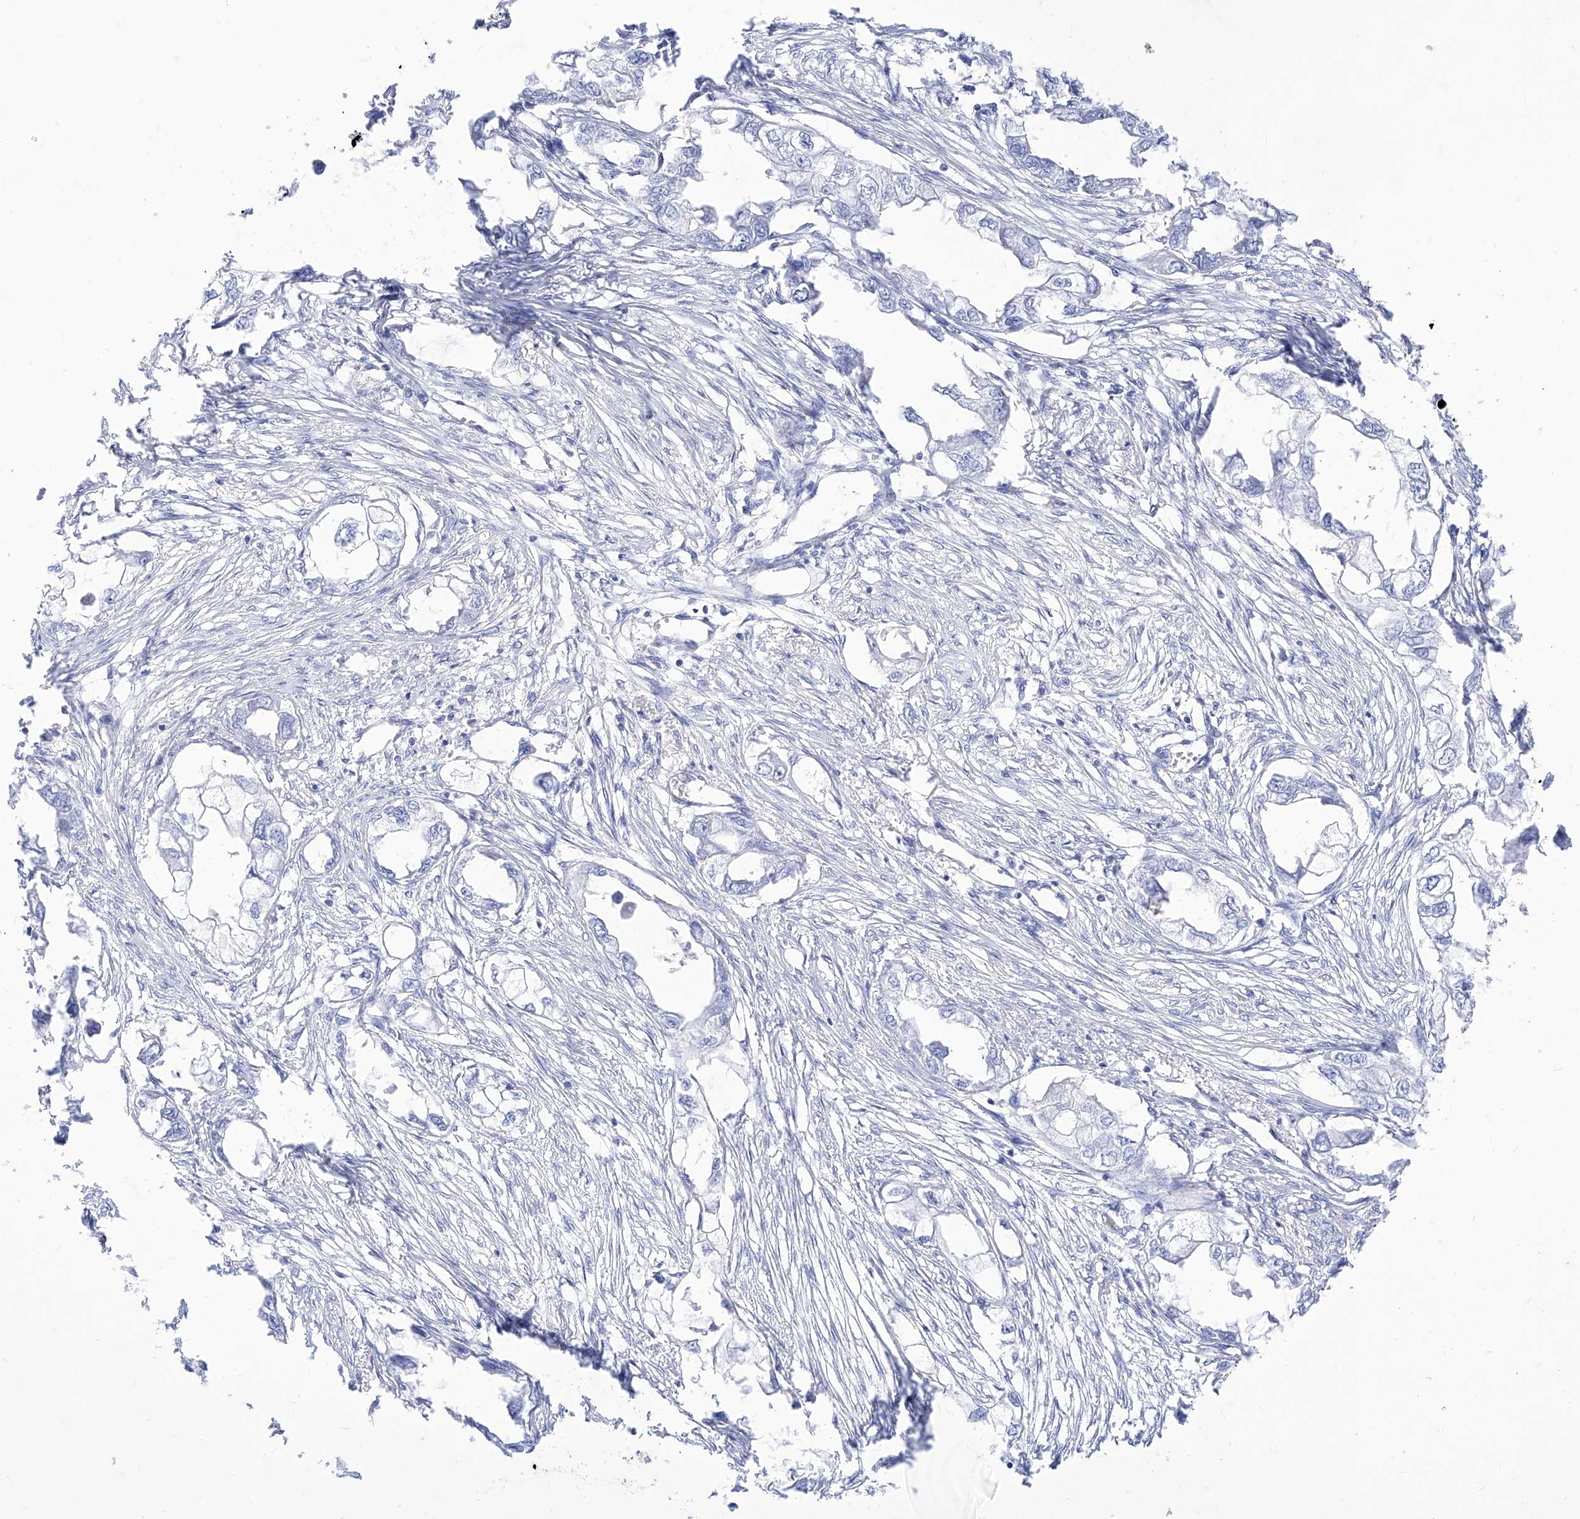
{"staining": {"intensity": "negative", "quantity": "none", "location": "none"}, "tissue": "endometrial cancer", "cell_type": "Tumor cells", "image_type": "cancer", "snomed": [{"axis": "morphology", "description": "Adenocarcinoma, NOS"}, {"axis": "morphology", "description": "Adenocarcinoma, metastatic, NOS"}, {"axis": "topography", "description": "Adipose tissue"}, {"axis": "topography", "description": "Endometrium"}], "caption": "Endometrial cancer (metastatic adenocarcinoma) was stained to show a protein in brown. There is no significant positivity in tumor cells.", "gene": "C1orf74", "patient": {"sex": "female", "age": 67}}